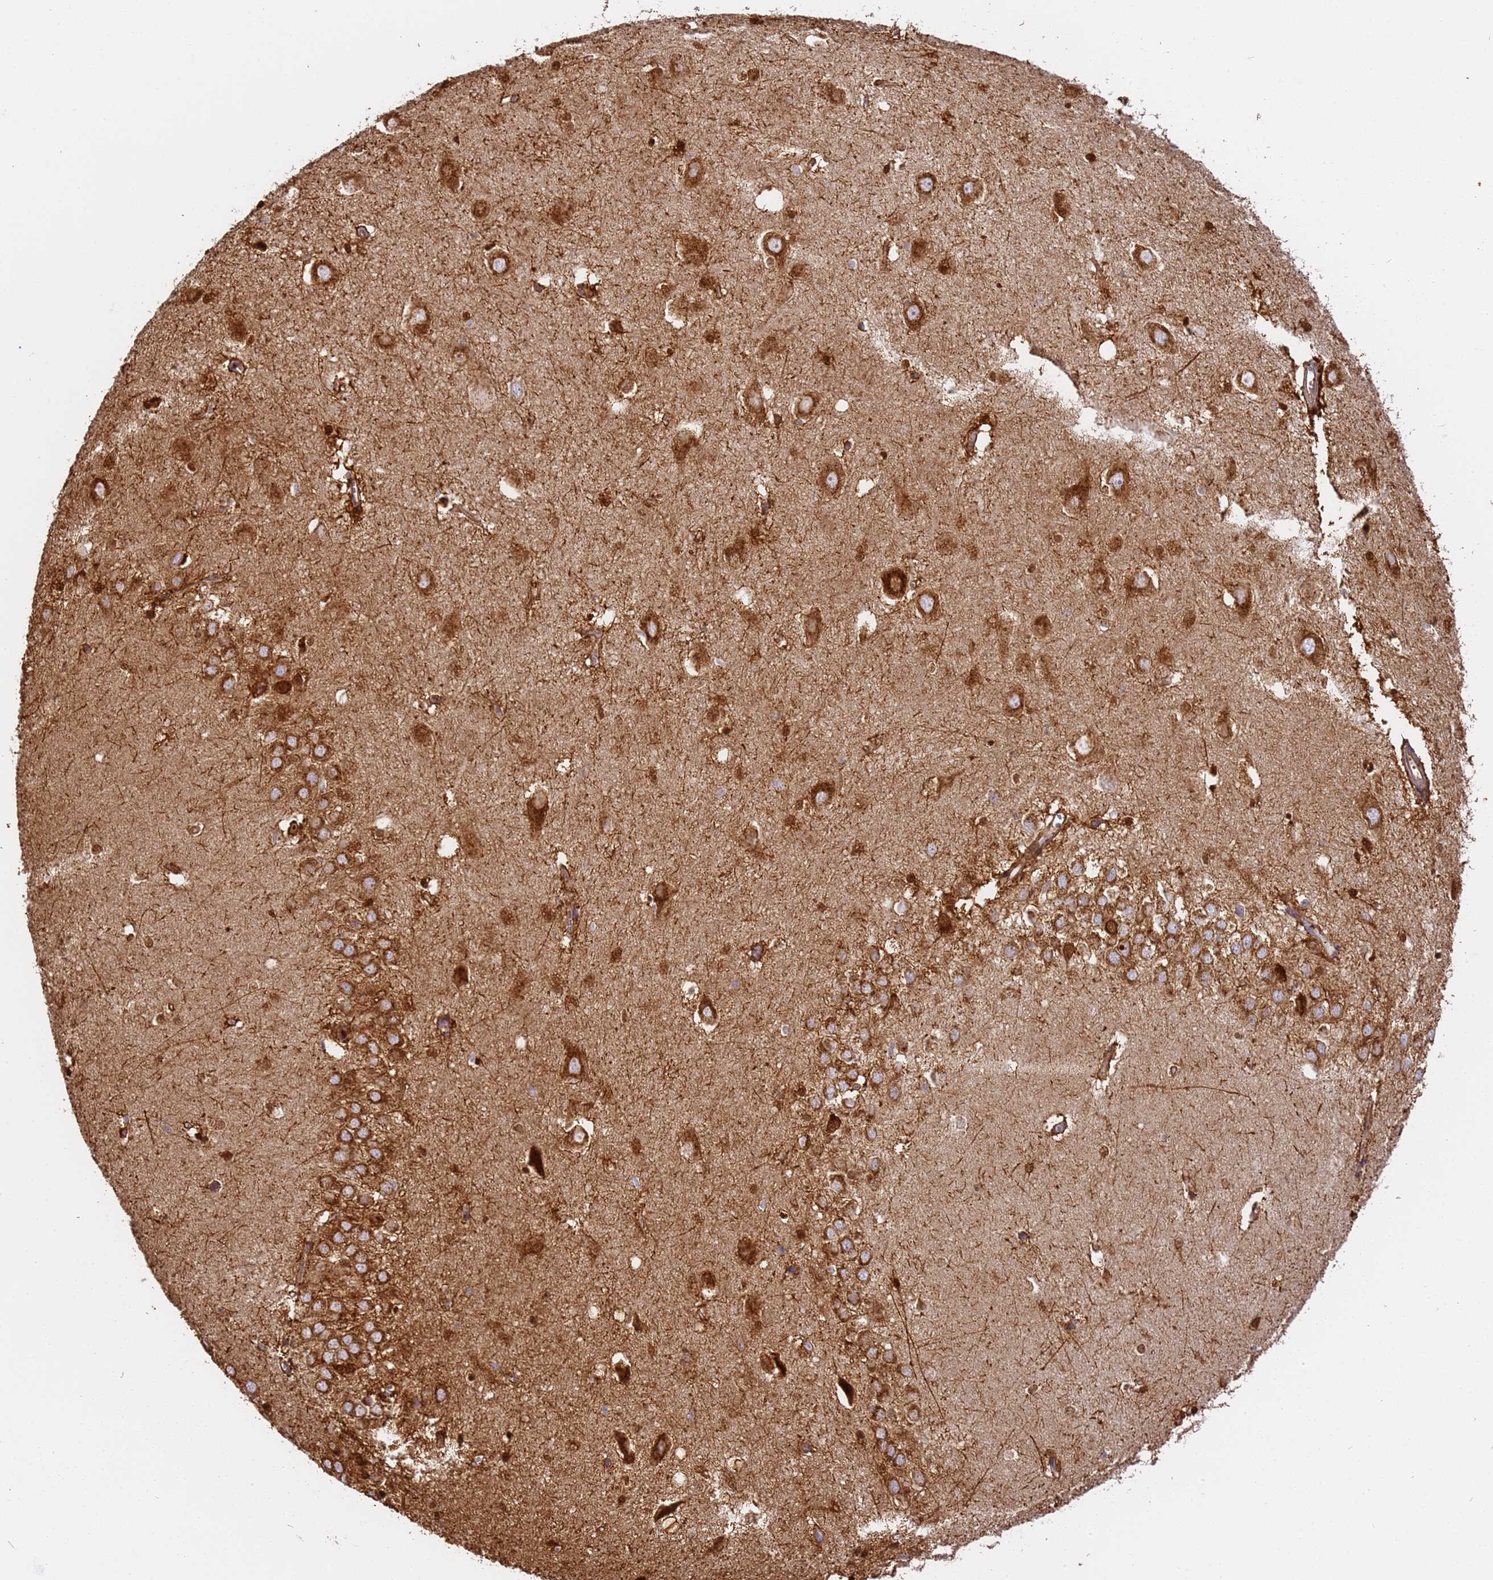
{"staining": {"intensity": "strong", "quantity": "25%-75%", "location": "cytoplasmic/membranous"}, "tissue": "hippocampus", "cell_type": "Glial cells", "image_type": "normal", "snomed": [{"axis": "morphology", "description": "Normal tissue, NOS"}, {"axis": "topography", "description": "Hippocampus"}], "caption": "Hippocampus stained with immunohistochemistry displays strong cytoplasmic/membranous expression in approximately 25%-75% of glial cells. The staining was performed using DAB (3,3'-diaminobenzidine) to visualize the protein expression in brown, while the nuclei were stained in blue with hematoxylin (Magnification: 20x).", "gene": "M6PR", "patient": {"sex": "female", "age": 64}}